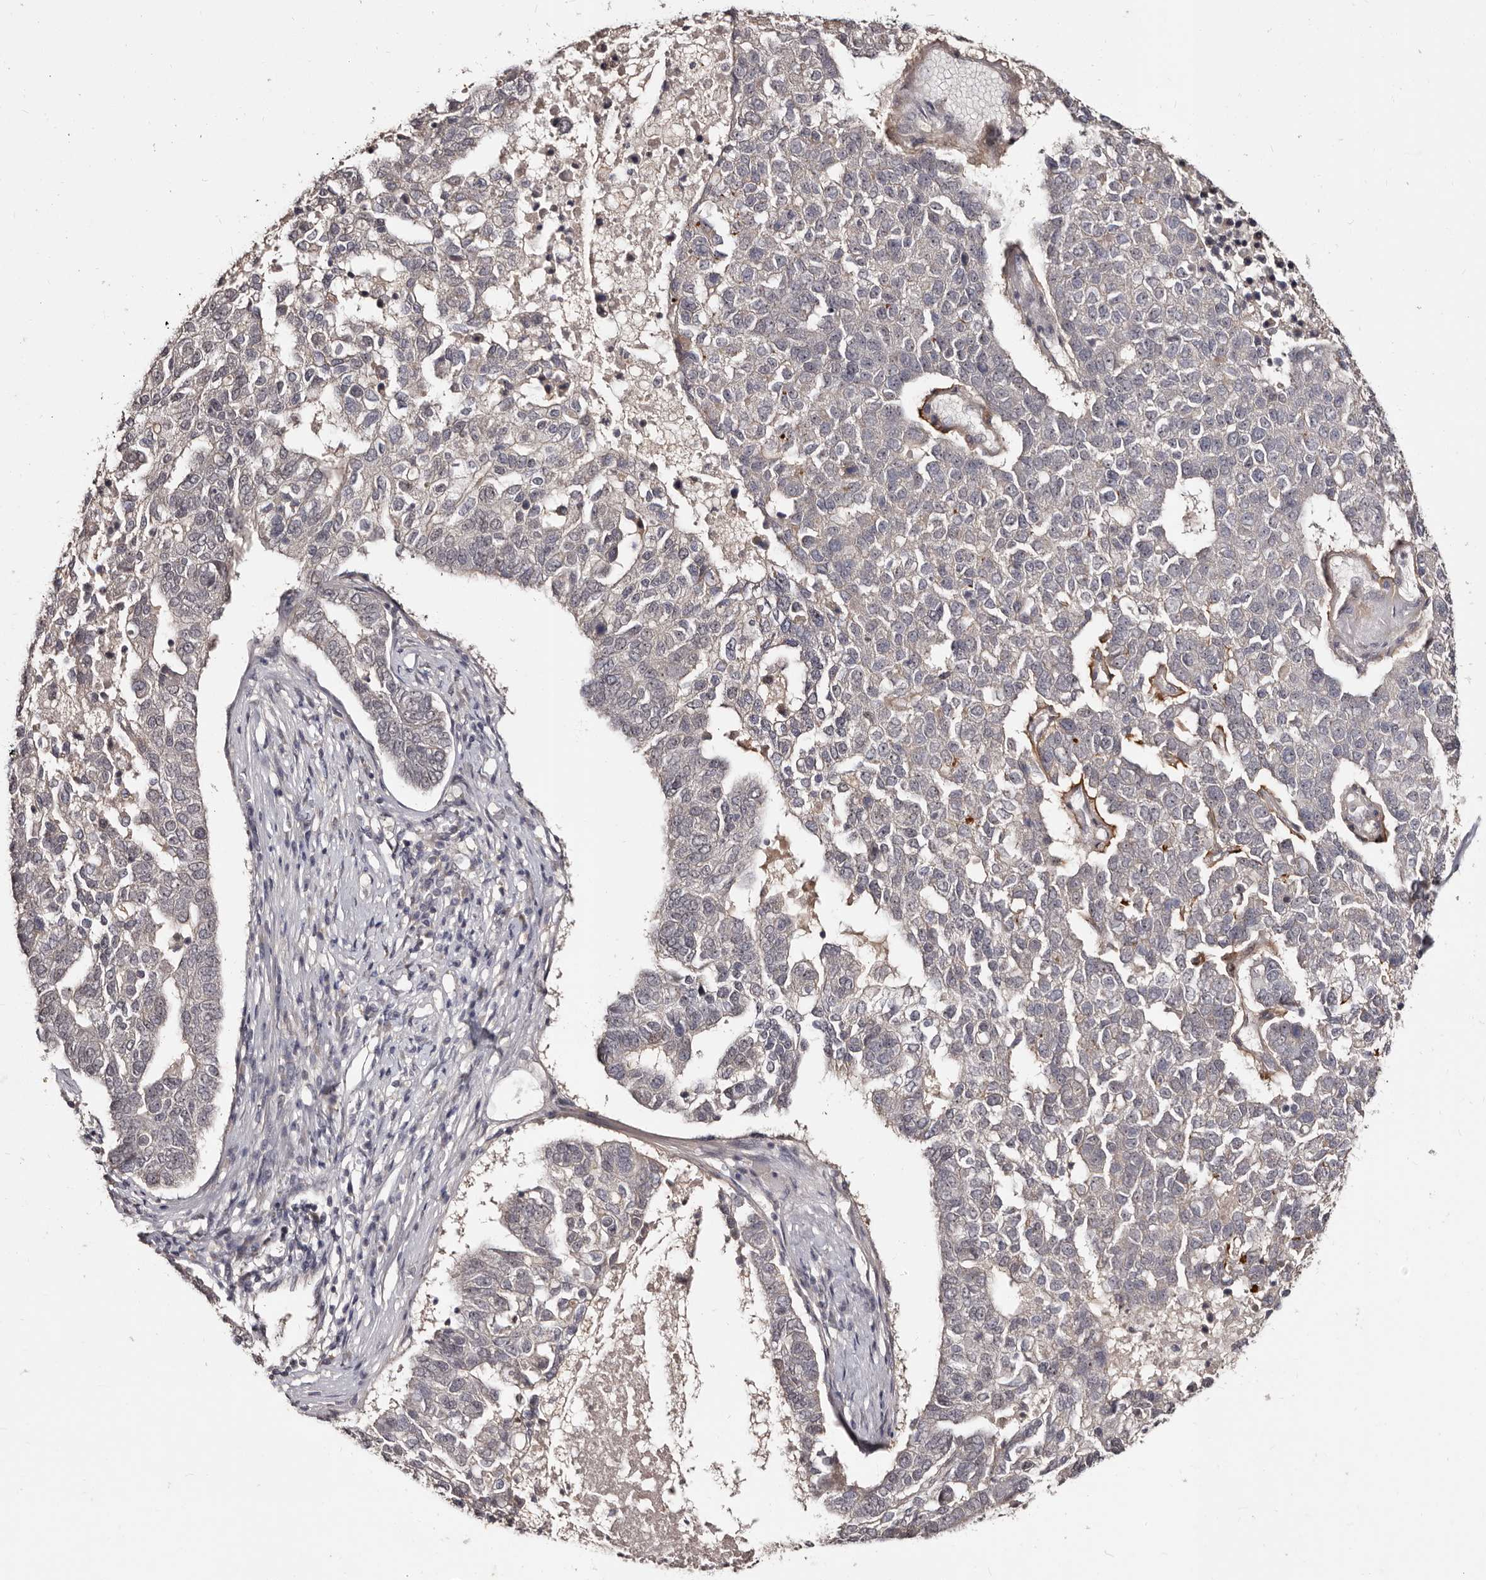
{"staining": {"intensity": "negative", "quantity": "none", "location": "none"}, "tissue": "pancreatic cancer", "cell_type": "Tumor cells", "image_type": "cancer", "snomed": [{"axis": "morphology", "description": "Adenocarcinoma, NOS"}, {"axis": "topography", "description": "Pancreas"}], "caption": "High magnification brightfield microscopy of adenocarcinoma (pancreatic) stained with DAB (brown) and counterstained with hematoxylin (blue): tumor cells show no significant staining.", "gene": "TBC1D22B", "patient": {"sex": "female", "age": 61}}